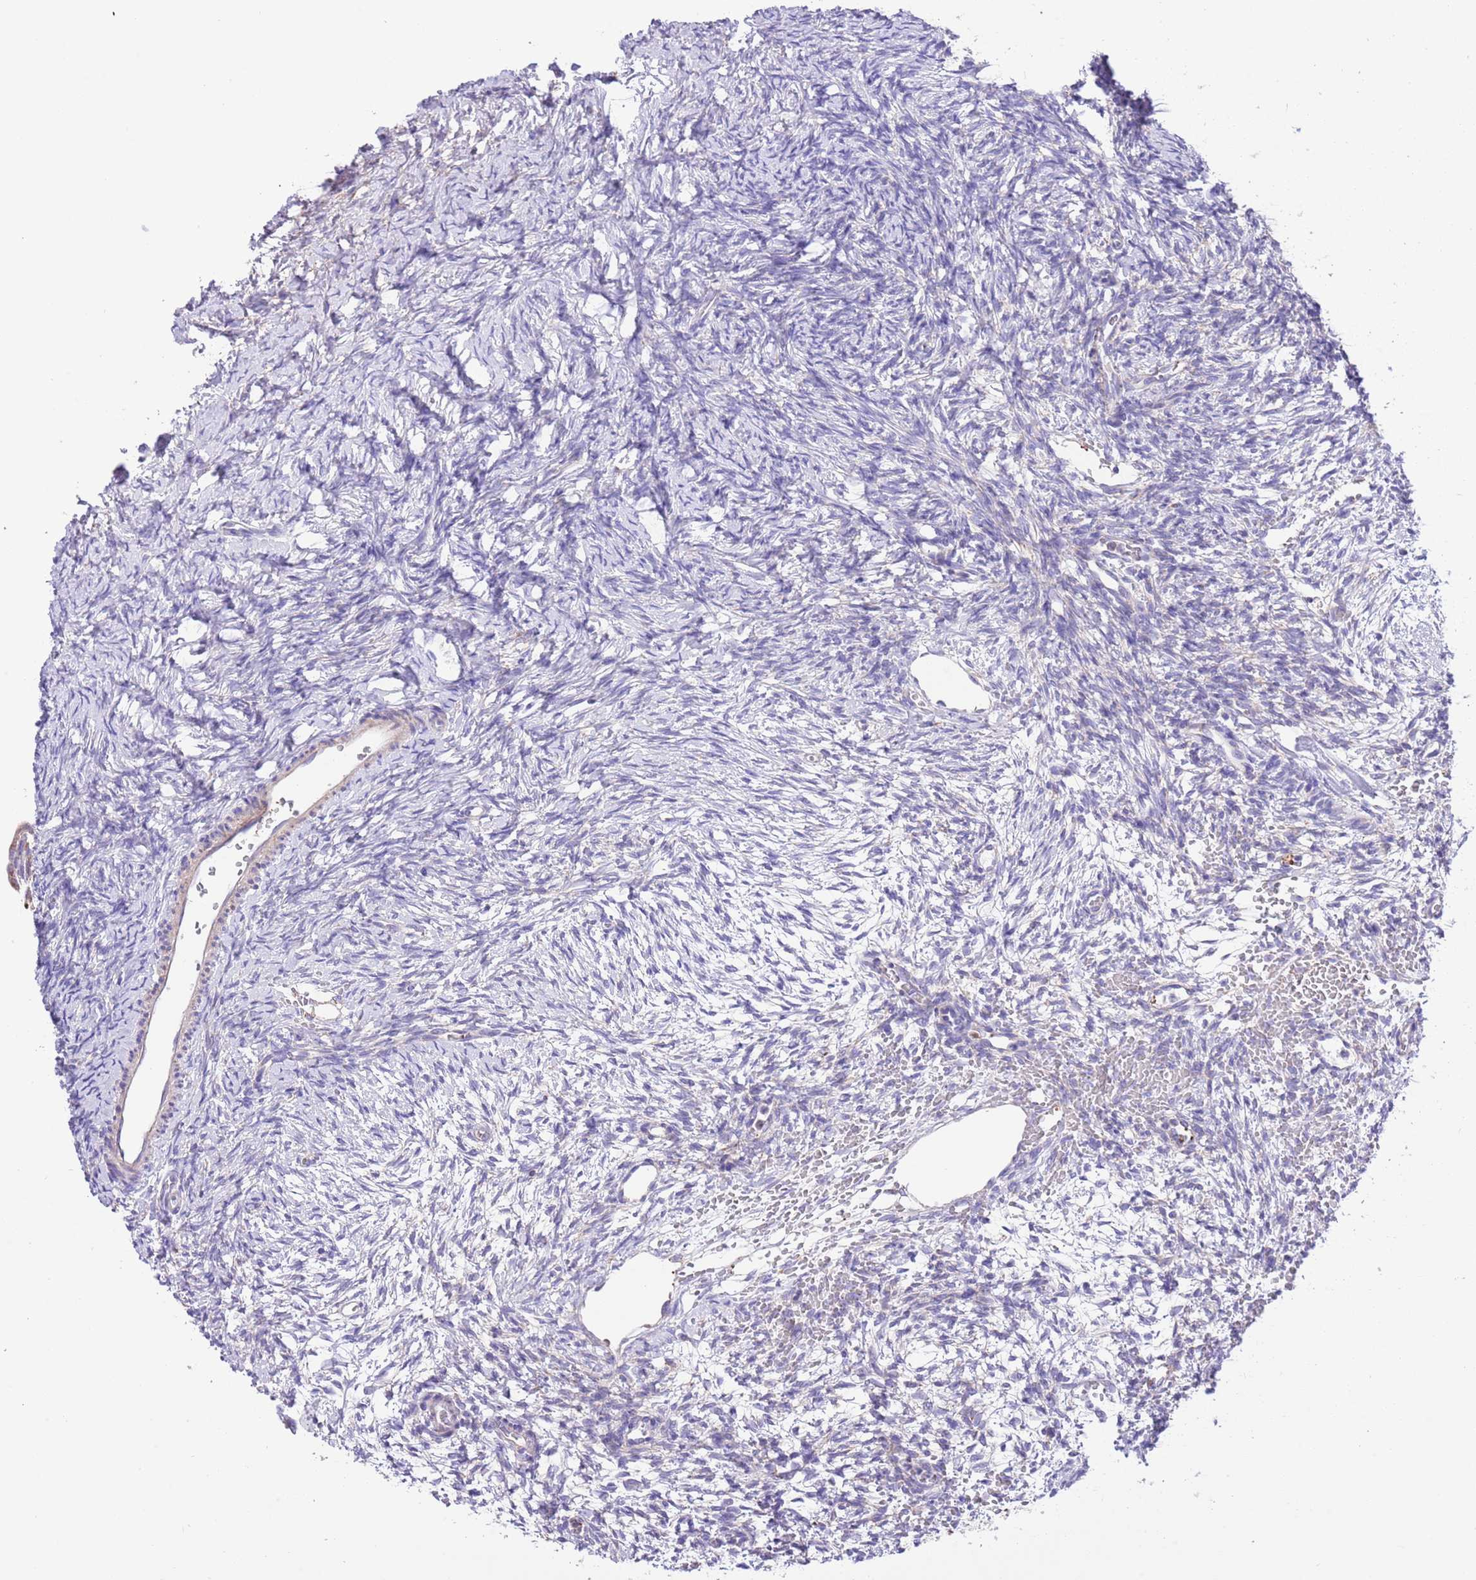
{"staining": {"intensity": "negative", "quantity": "none", "location": "none"}, "tissue": "ovary", "cell_type": "Ovarian stroma cells", "image_type": "normal", "snomed": [{"axis": "morphology", "description": "Normal tissue, NOS"}, {"axis": "topography", "description": "Ovary"}], "caption": "A histopathology image of ovary stained for a protein displays no brown staining in ovarian stroma cells. Brightfield microscopy of immunohistochemistry (IHC) stained with DAB (brown) and hematoxylin (blue), captured at high magnification.", "gene": "SS18L2", "patient": {"sex": "female", "age": 39}}